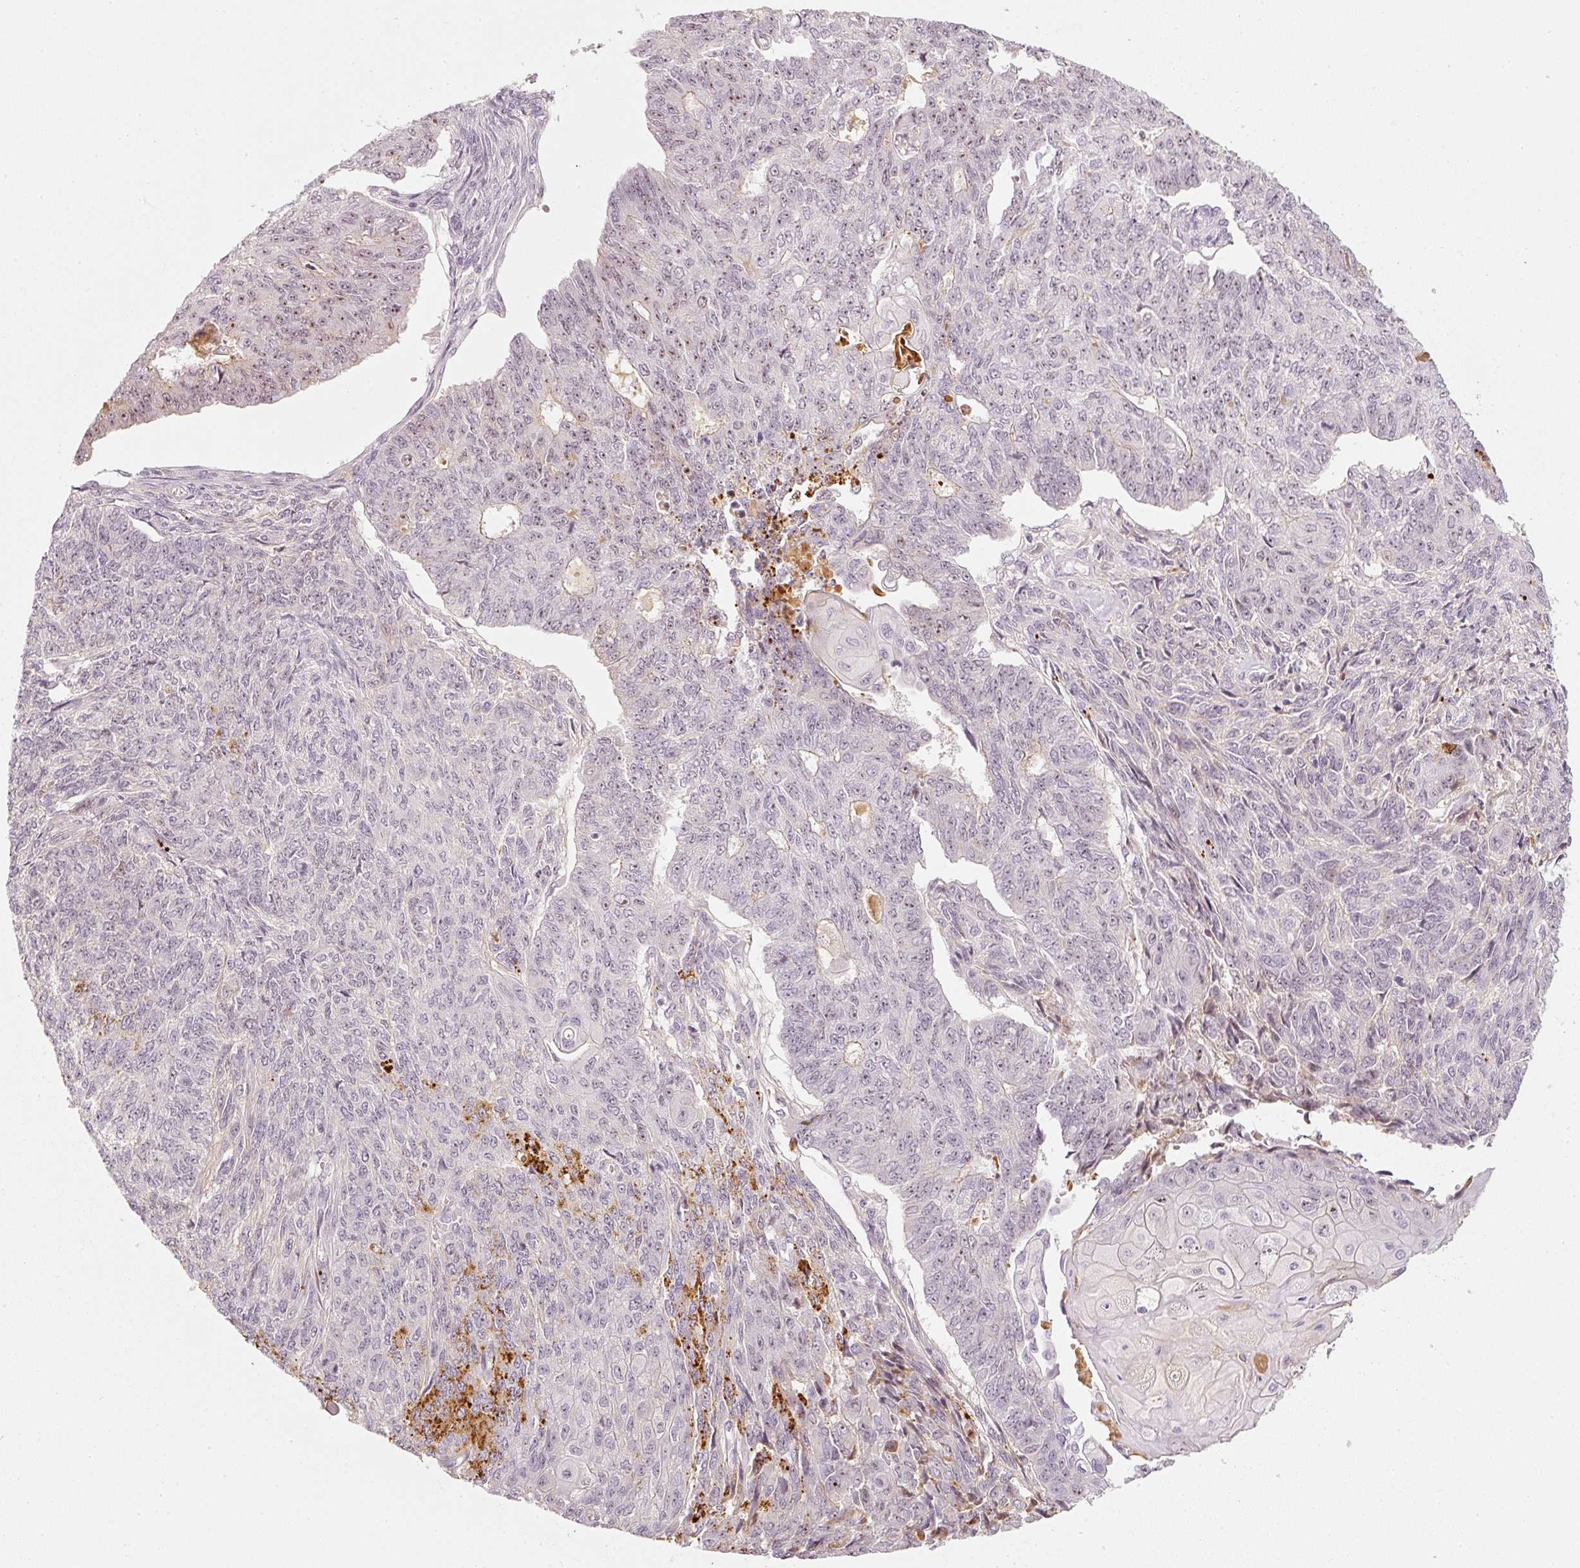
{"staining": {"intensity": "weak", "quantity": "<25%", "location": "cytoplasmic/membranous,nuclear"}, "tissue": "endometrial cancer", "cell_type": "Tumor cells", "image_type": "cancer", "snomed": [{"axis": "morphology", "description": "Adenocarcinoma, NOS"}, {"axis": "topography", "description": "Endometrium"}], "caption": "Endometrial cancer was stained to show a protein in brown. There is no significant expression in tumor cells. (DAB immunohistochemistry, high magnification).", "gene": "VCAM1", "patient": {"sex": "female", "age": 32}}